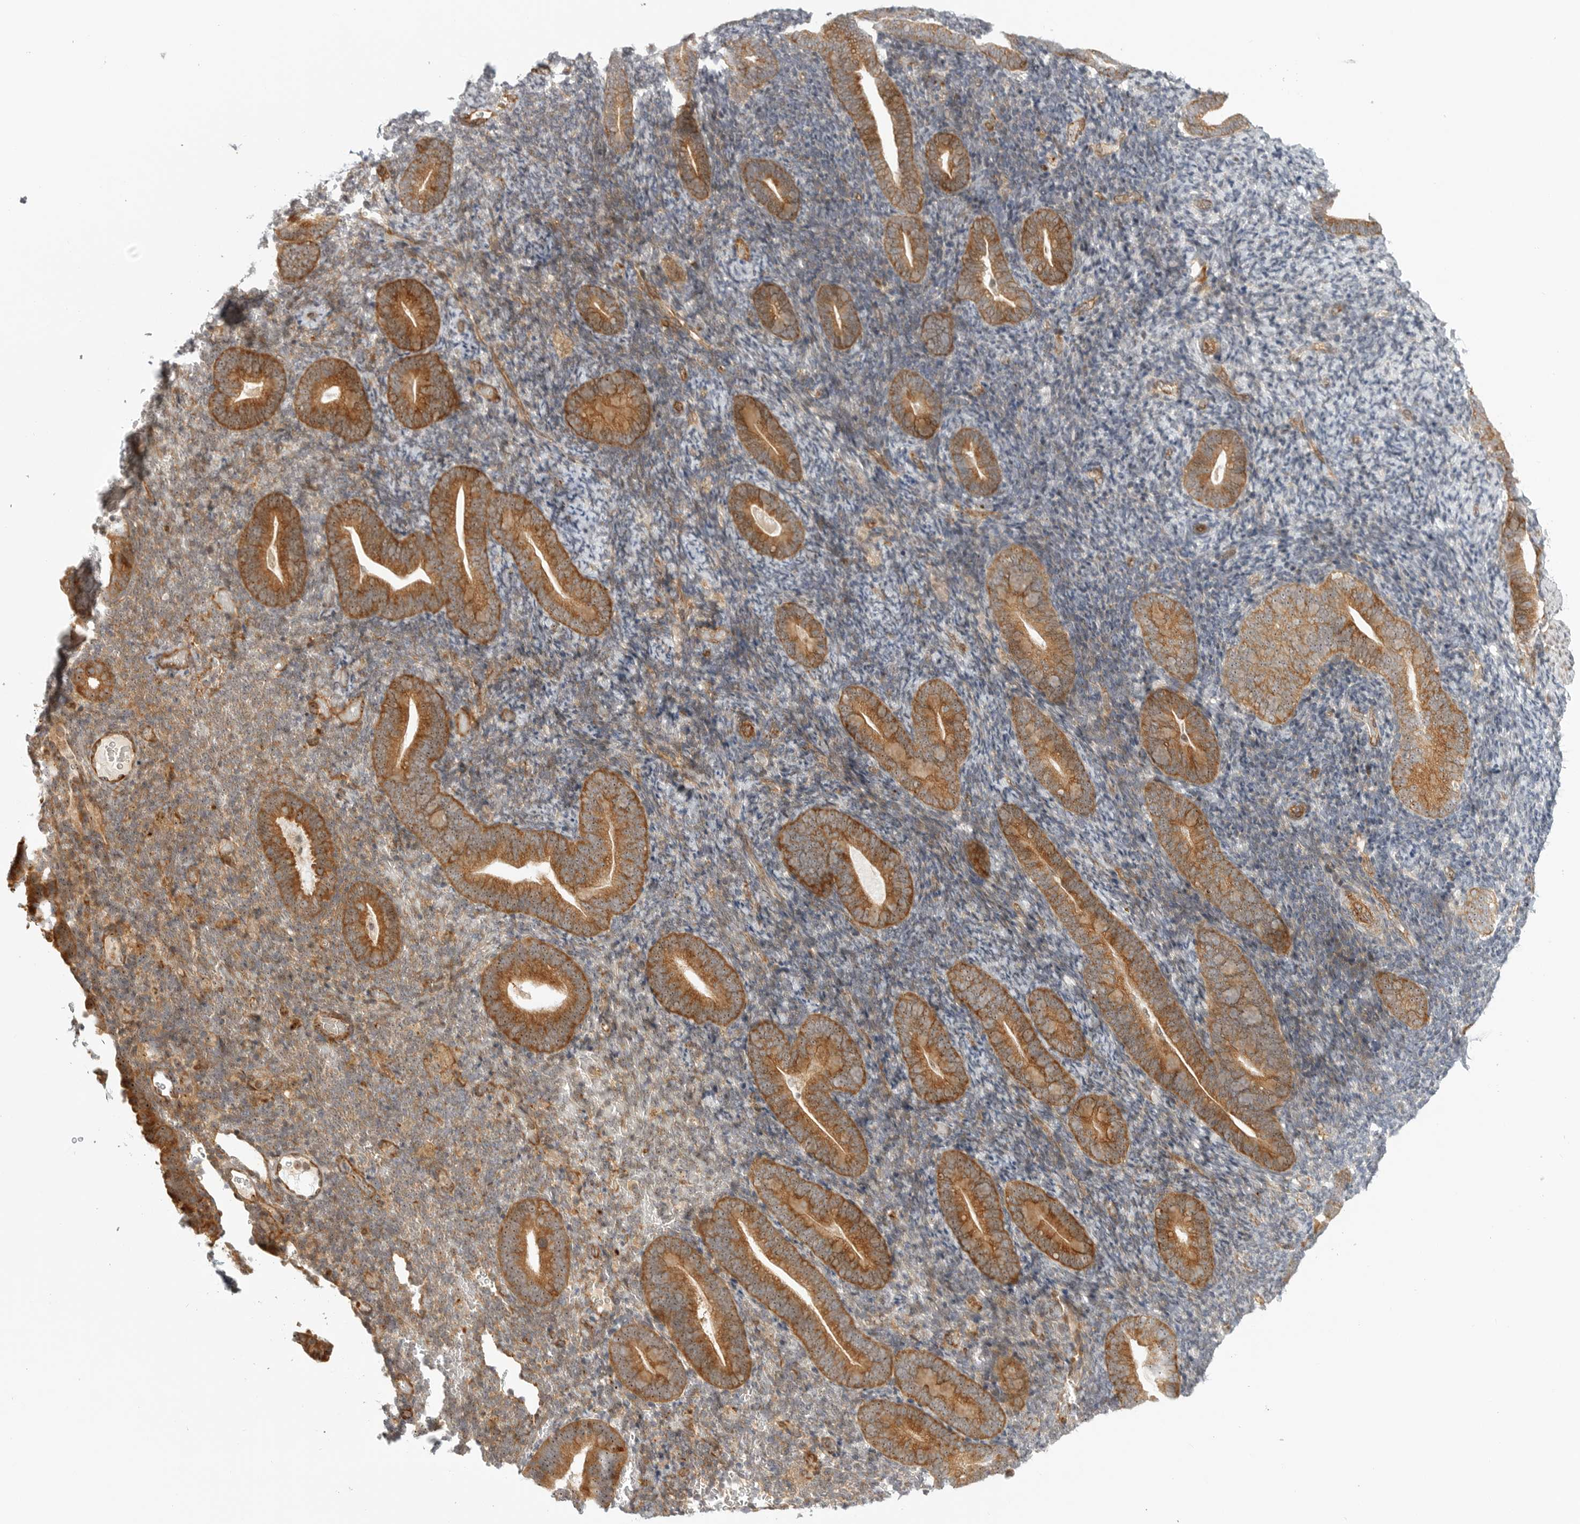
{"staining": {"intensity": "weak", "quantity": "25%-75%", "location": "cytoplasmic/membranous"}, "tissue": "endometrium", "cell_type": "Cells in endometrial stroma", "image_type": "normal", "snomed": [{"axis": "morphology", "description": "Normal tissue, NOS"}, {"axis": "topography", "description": "Endometrium"}], "caption": "Protein staining of benign endometrium demonstrates weak cytoplasmic/membranous positivity in approximately 25%-75% of cells in endometrial stroma.", "gene": "DSCC1", "patient": {"sex": "female", "age": 51}}